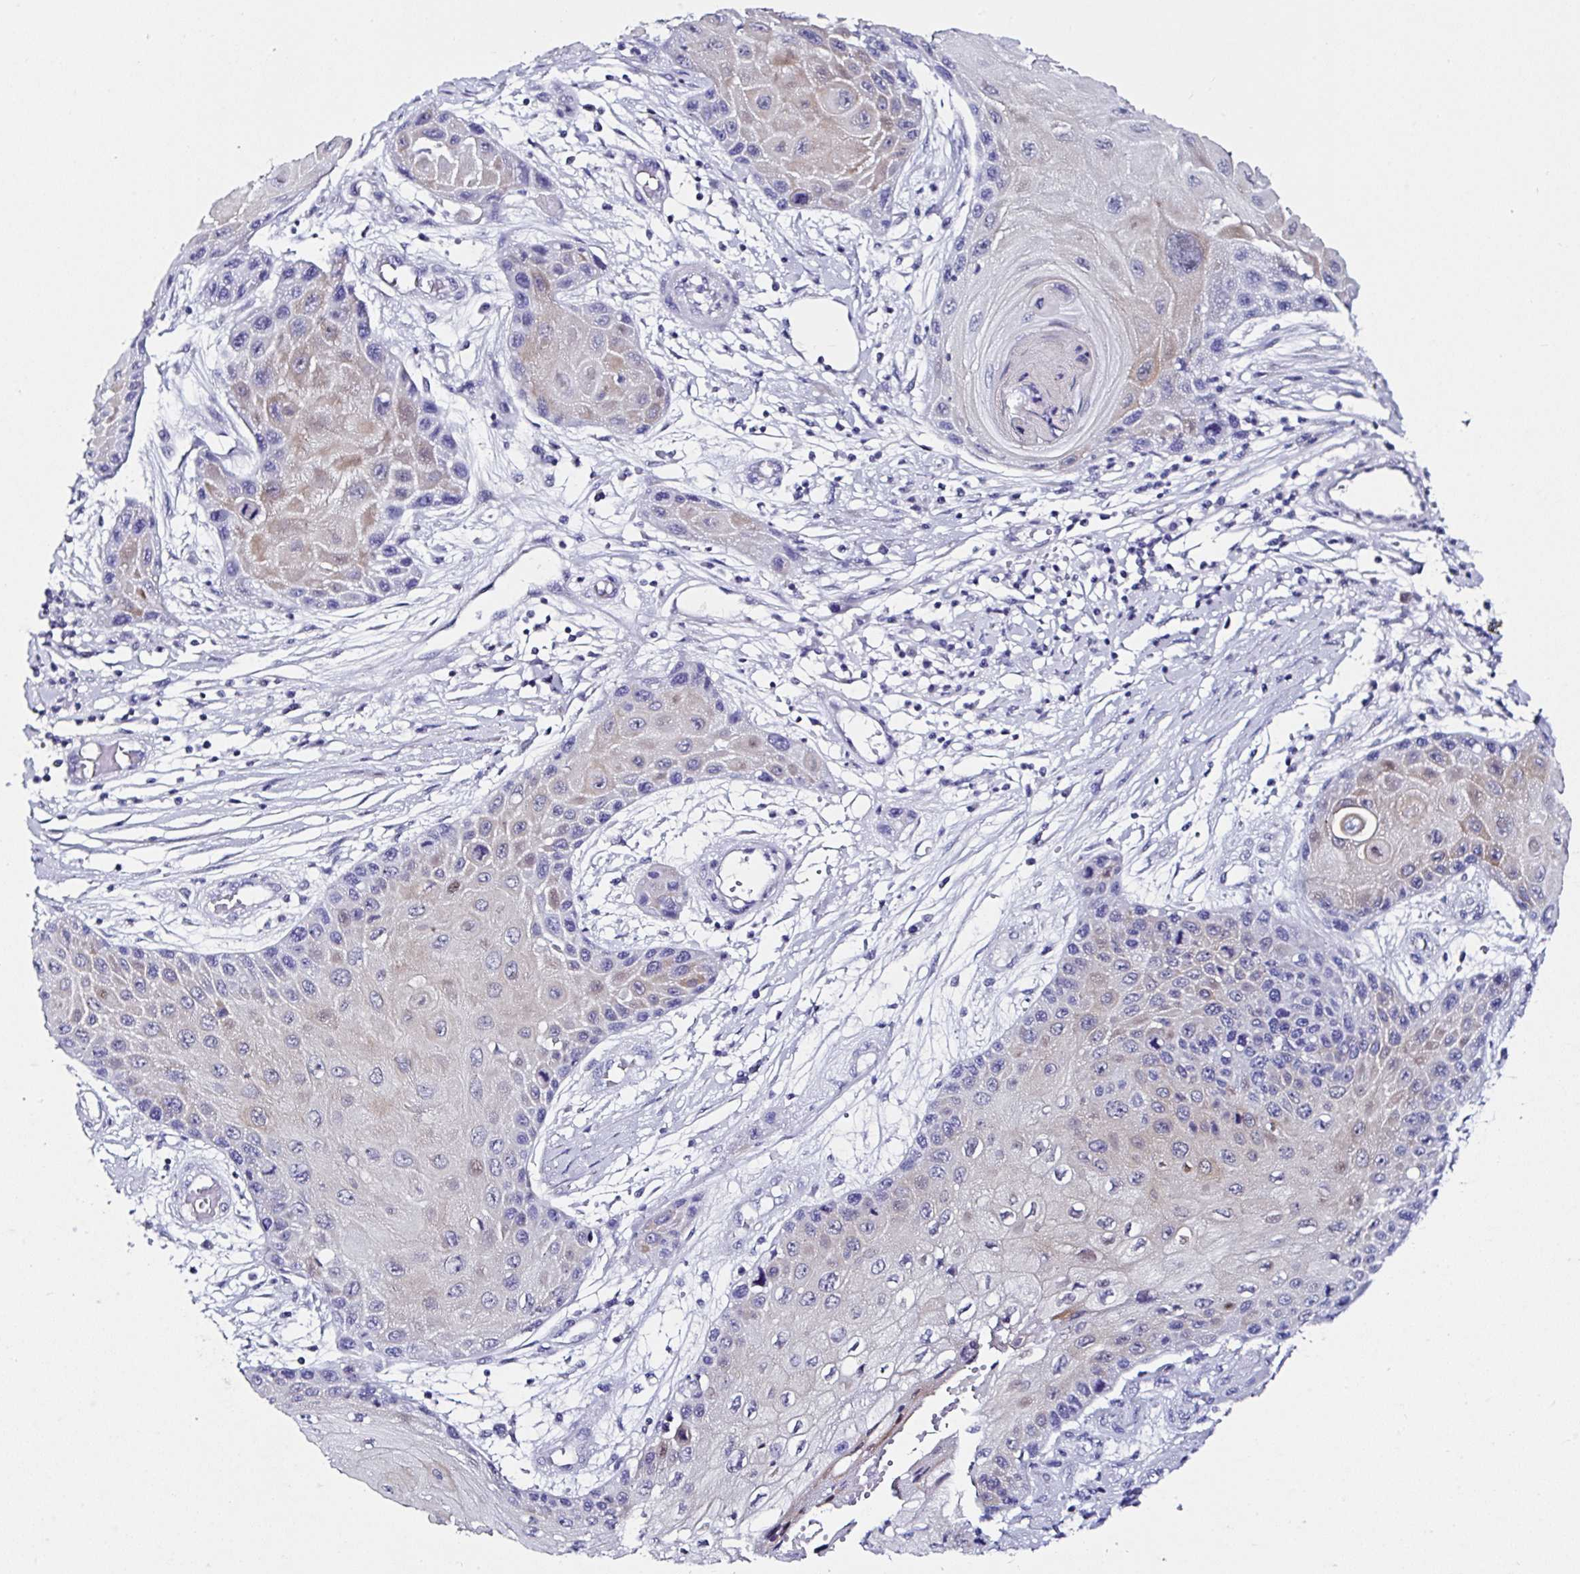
{"staining": {"intensity": "weak", "quantity": "<25%", "location": "cytoplasmic/membranous"}, "tissue": "skin cancer", "cell_type": "Tumor cells", "image_type": "cancer", "snomed": [{"axis": "morphology", "description": "Squamous cell carcinoma, NOS"}, {"axis": "topography", "description": "Skin"}, {"axis": "topography", "description": "Vulva"}], "caption": "Tumor cells show no significant expression in squamous cell carcinoma (skin). (Immunohistochemistry, brightfield microscopy, high magnification).", "gene": "UGT3A1", "patient": {"sex": "female", "age": 44}}